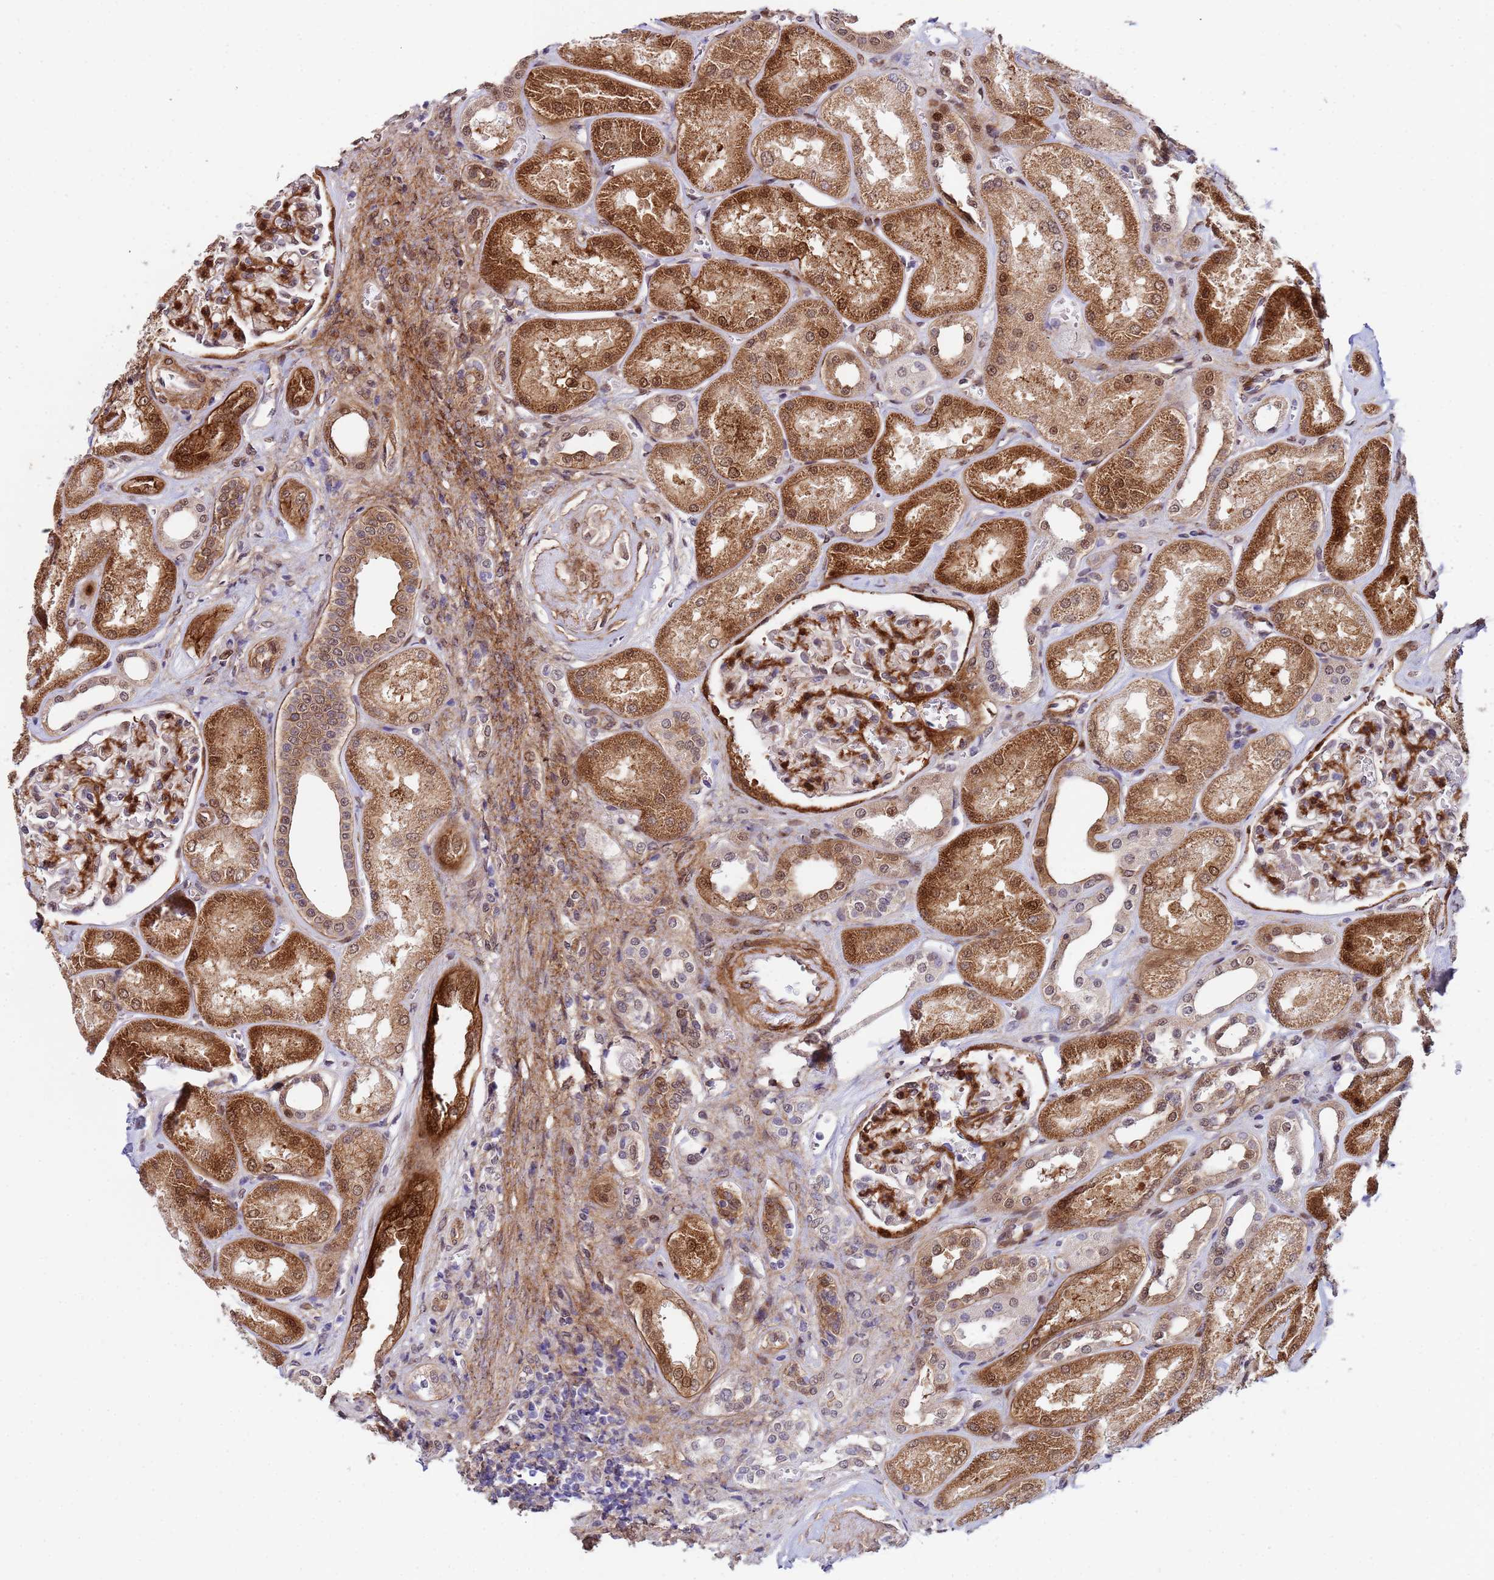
{"staining": {"intensity": "strong", "quantity": "25%-75%", "location": "cytoplasmic/membranous,nuclear"}, "tissue": "kidney", "cell_type": "Cells in glomeruli", "image_type": "normal", "snomed": [{"axis": "morphology", "description": "Normal tissue, NOS"}, {"axis": "morphology", "description": "Adenocarcinoma, NOS"}, {"axis": "topography", "description": "Kidney"}], "caption": "Strong cytoplasmic/membranous,nuclear expression for a protein is seen in about 25%-75% of cells in glomeruli of normal kidney using IHC.", "gene": "TRIP6", "patient": {"sex": "female", "age": 68}}